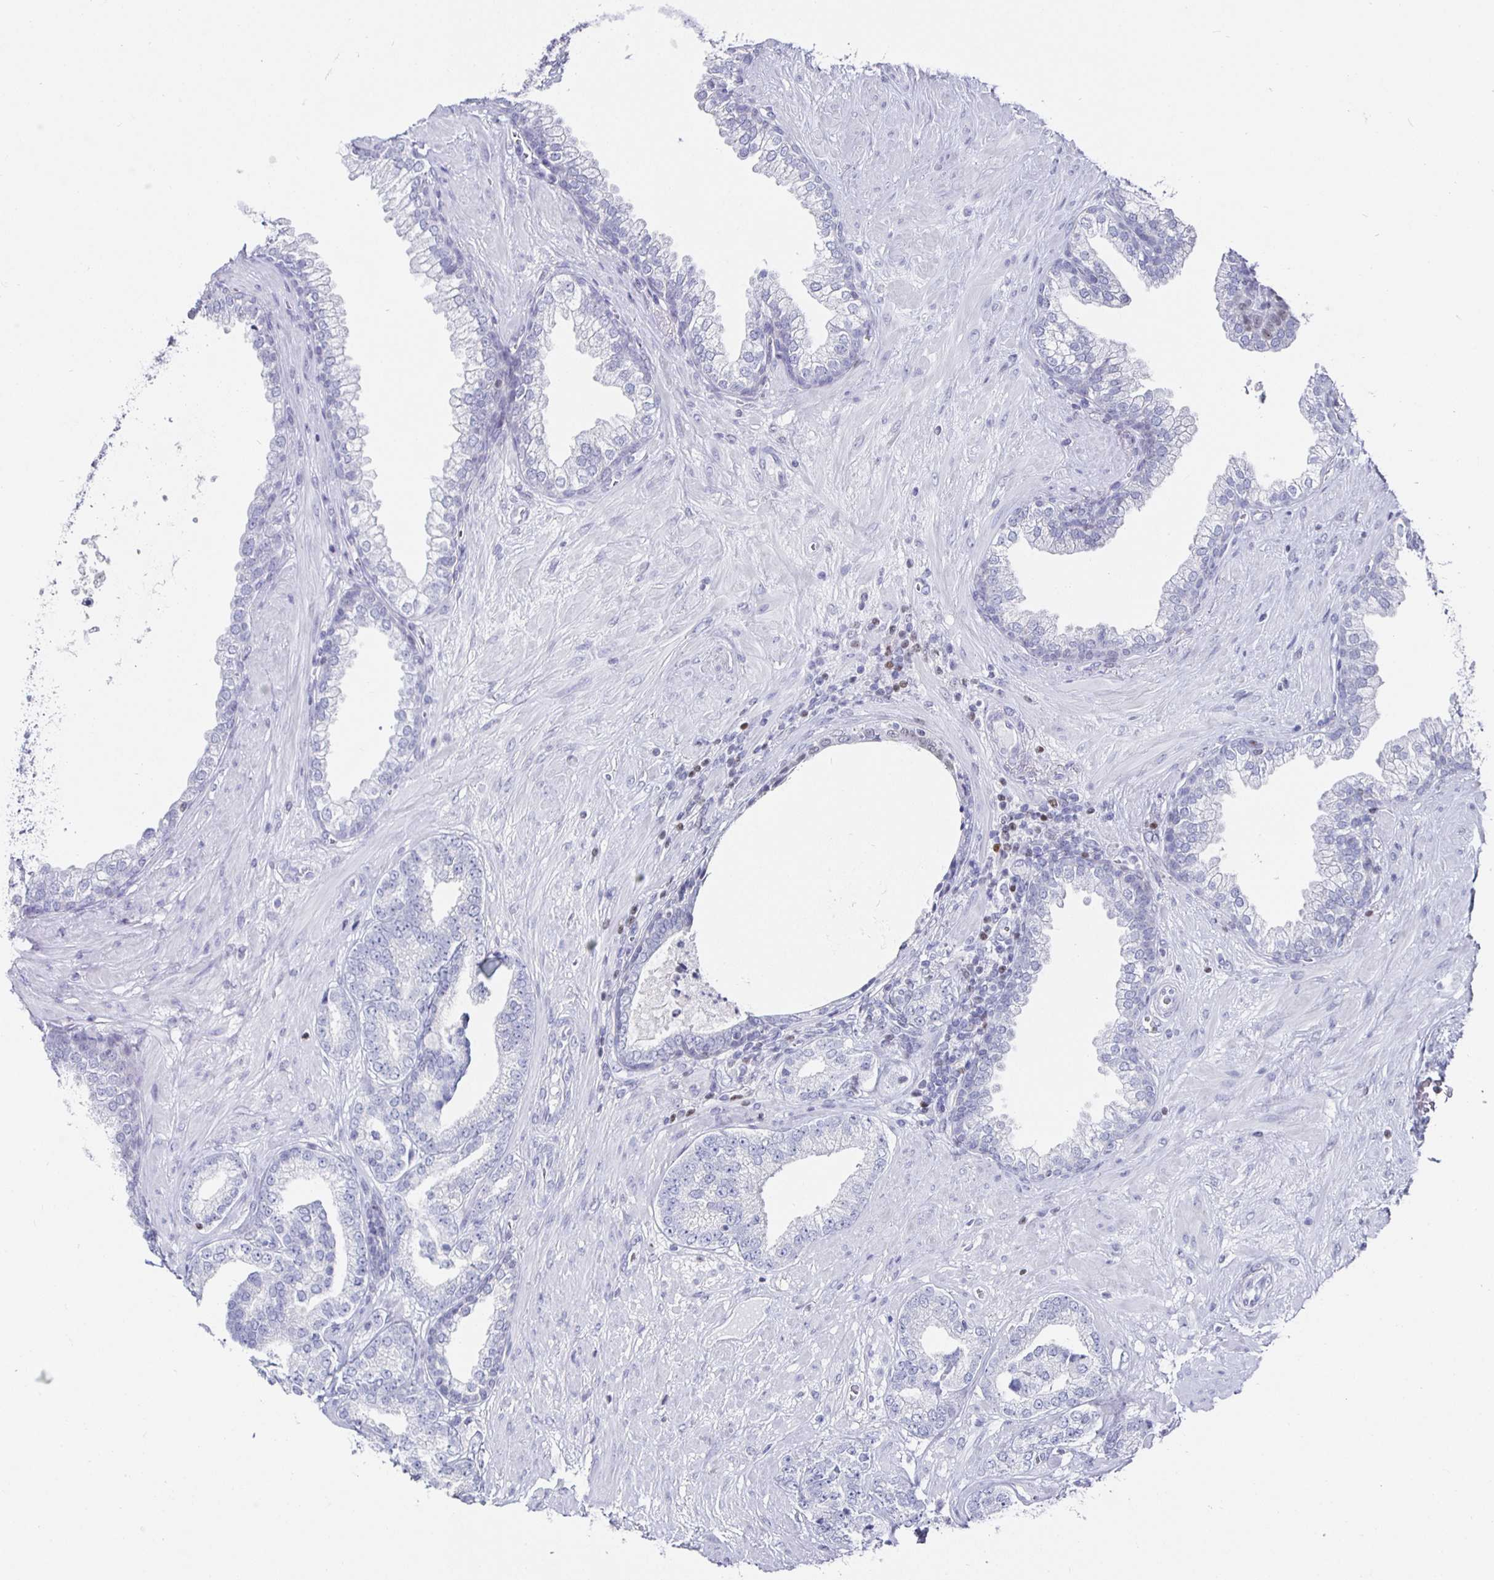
{"staining": {"intensity": "negative", "quantity": "none", "location": "none"}, "tissue": "prostate cancer", "cell_type": "Tumor cells", "image_type": "cancer", "snomed": [{"axis": "morphology", "description": "Adenocarcinoma, High grade"}, {"axis": "topography", "description": "Prostate"}], "caption": "Tumor cells are negative for brown protein staining in prostate high-grade adenocarcinoma.", "gene": "RUNX2", "patient": {"sex": "male", "age": 62}}